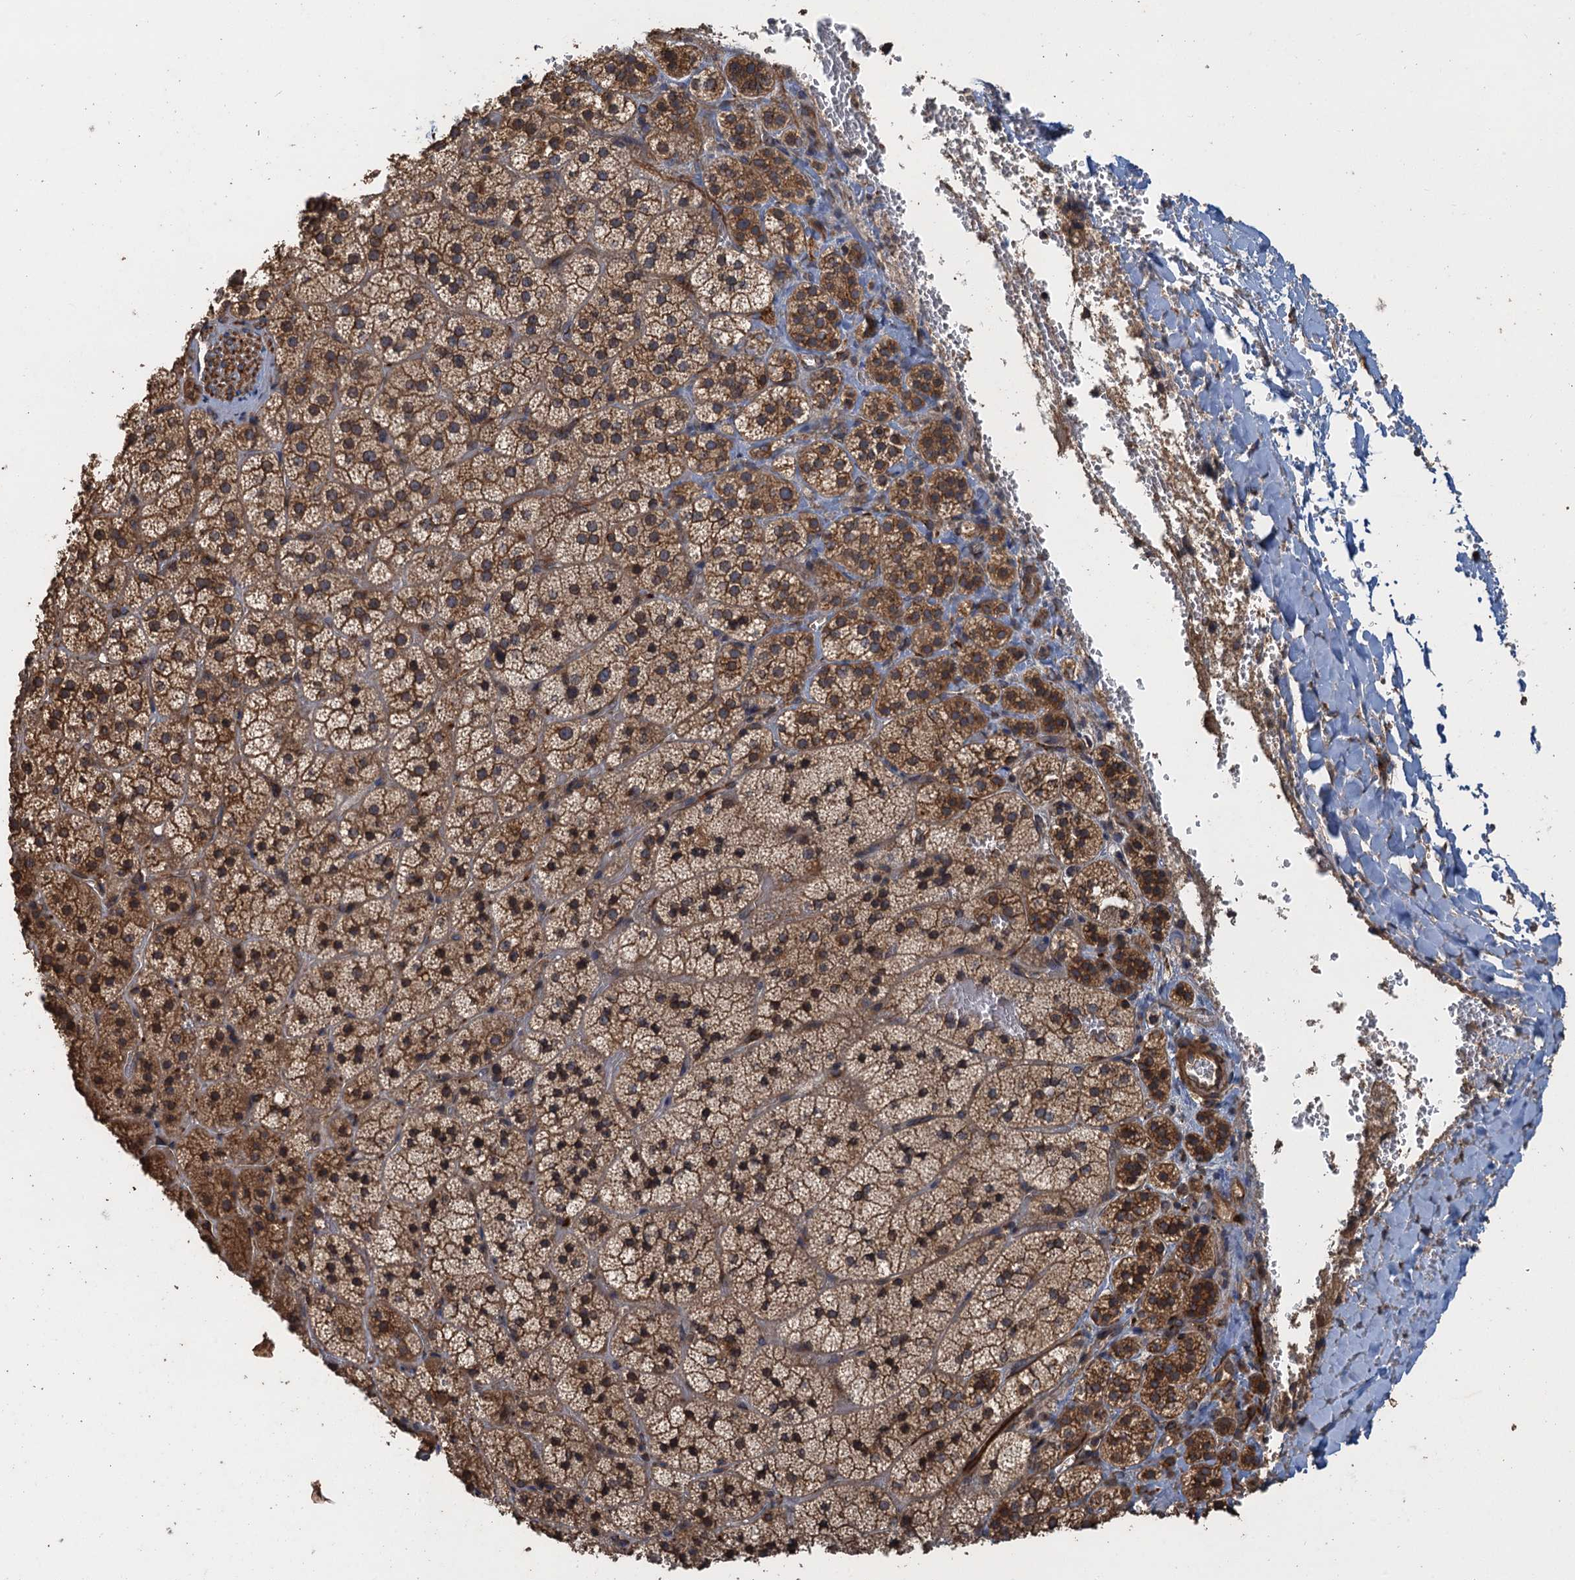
{"staining": {"intensity": "moderate", "quantity": ">75%", "location": "cytoplasmic/membranous"}, "tissue": "adrenal gland", "cell_type": "Glandular cells", "image_type": "normal", "snomed": [{"axis": "morphology", "description": "Normal tissue, NOS"}, {"axis": "topography", "description": "Adrenal gland"}], "caption": "This photomicrograph exhibits IHC staining of unremarkable human adrenal gland, with medium moderate cytoplasmic/membranous expression in approximately >75% of glandular cells.", "gene": "GLE1", "patient": {"sex": "female", "age": 44}}